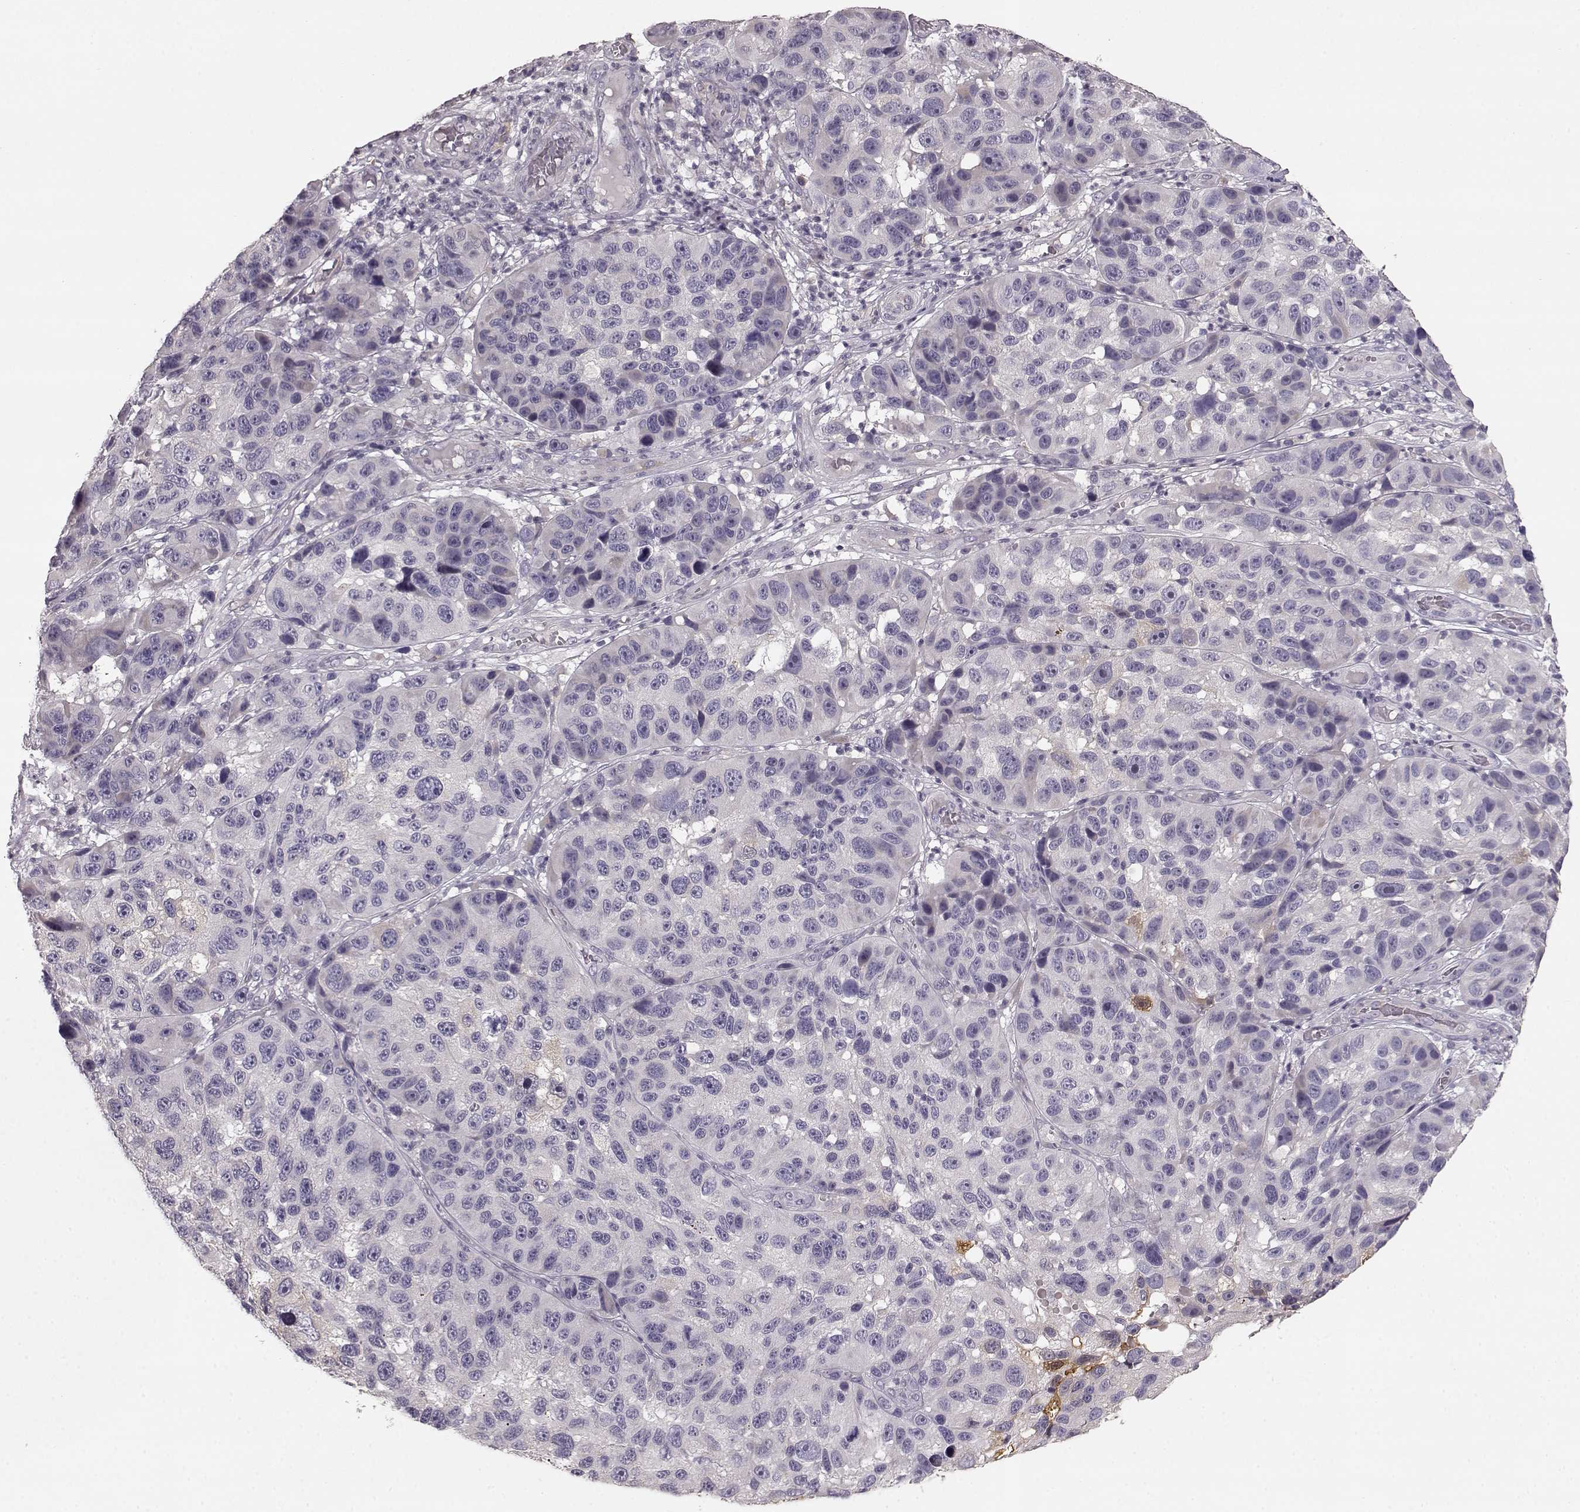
{"staining": {"intensity": "negative", "quantity": "none", "location": "none"}, "tissue": "melanoma", "cell_type": "Tumor cells", "image_type": "cancer", "snomed": [{"axis": "morphology", "description": "Malignant melanoma, NOS"}, {"axis": "topography", "description": "Skin"}], "caption": "DAB (3,3'-diaminobenzidine) immunohistochemical staining of melanoma reveals no significant staining in tumor cells.", "gene": "GHR", "patient": {"sex": "male", "age": 53}}